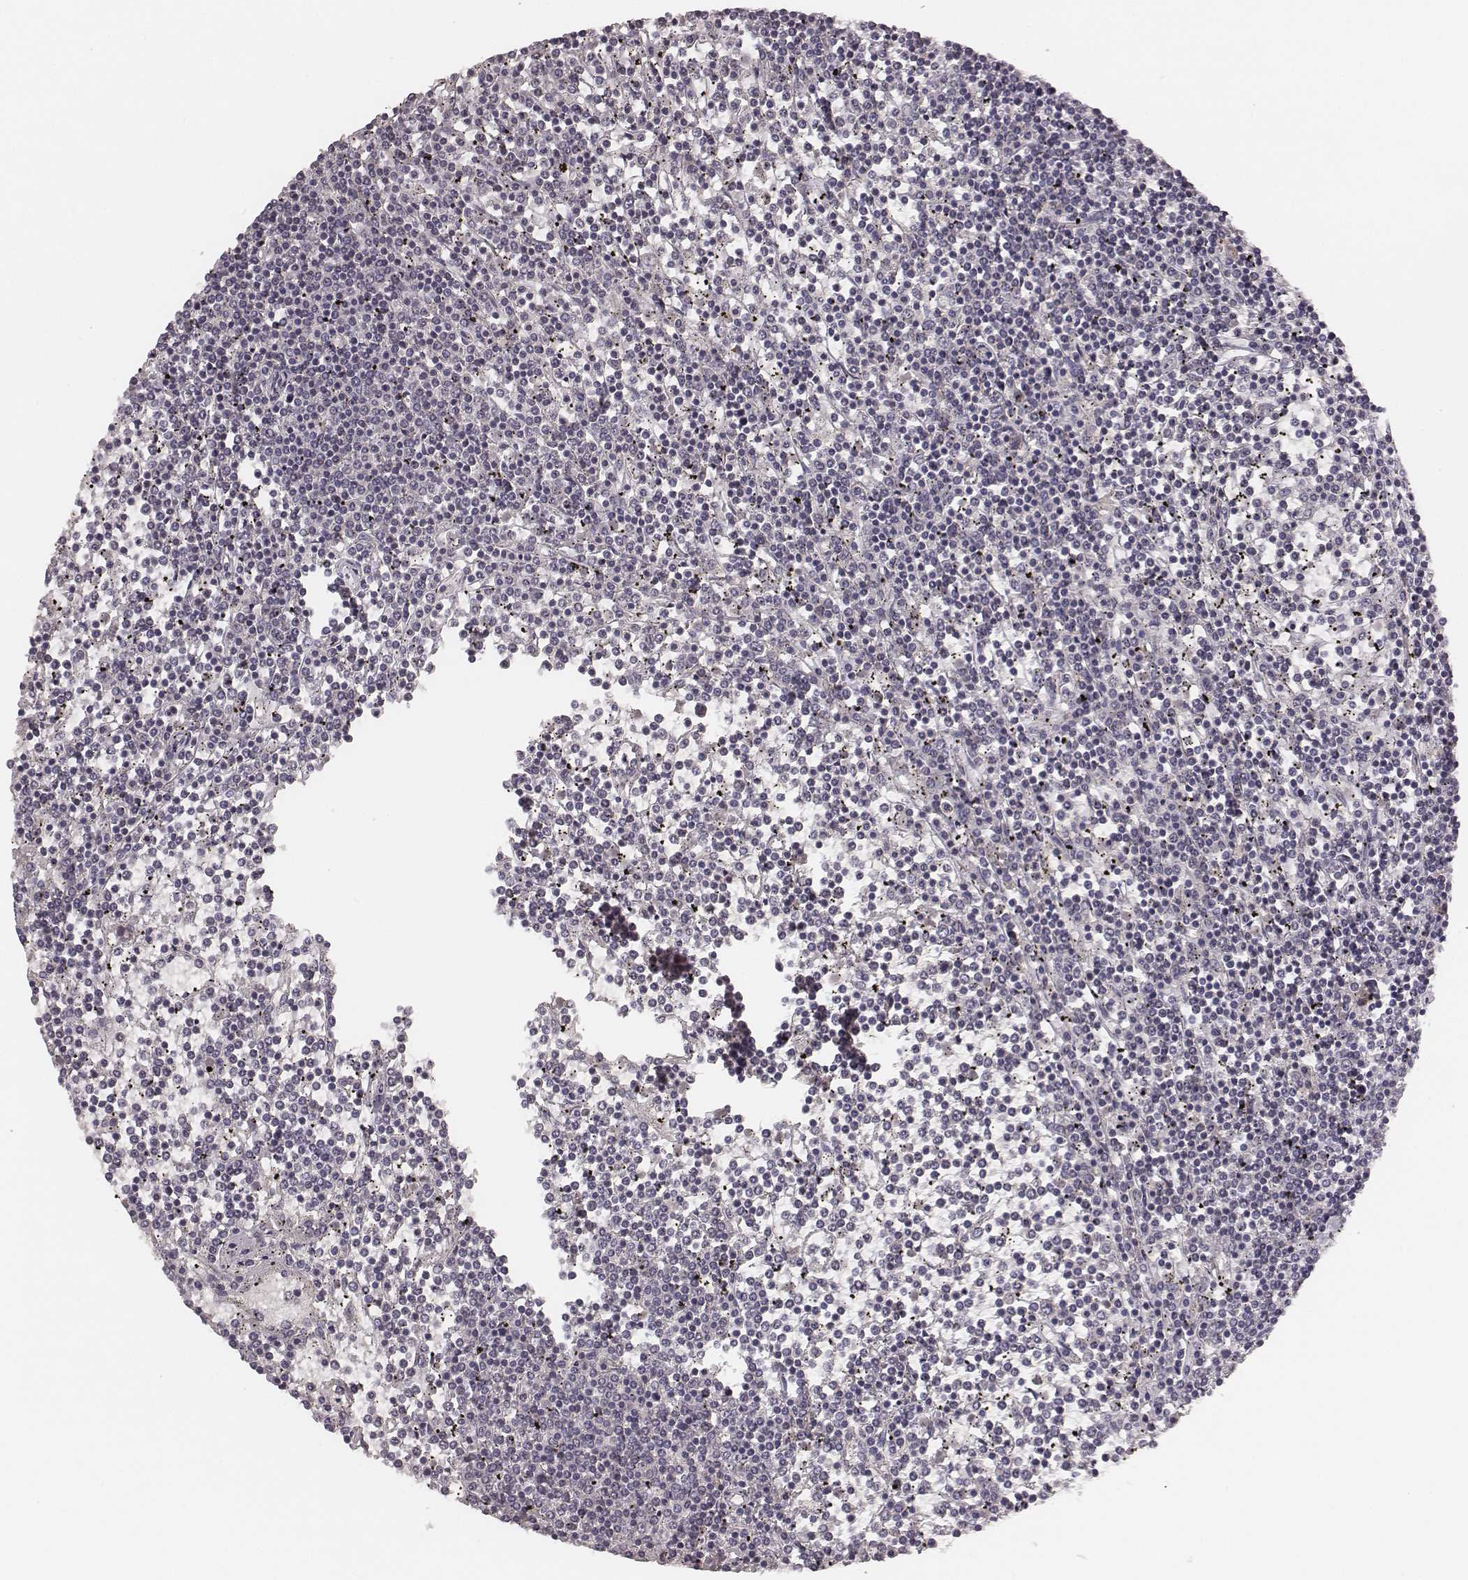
{"staining": {"intensity": "negative", "quantity": "none", "location": "none"}, "tissue": "lymphoma", "cell_type": "Tumor cells", "image_type": "cancer", "snomed": [{"axis": "morphology", "description": "Malignant lymphoma, non-Hodgkin's type, Low grade"}, {"axis": "topography", "description": "Spleen"}], "caption": "High power microscopy micrograph of an immunohistochemistry micrograph of low-grade malignant lymphoma, non-Hodgkin's type, revealing no significant positivity in tumor cells.", "gene": "LY6K", "patient": {"sex": "female", "age": 19}}